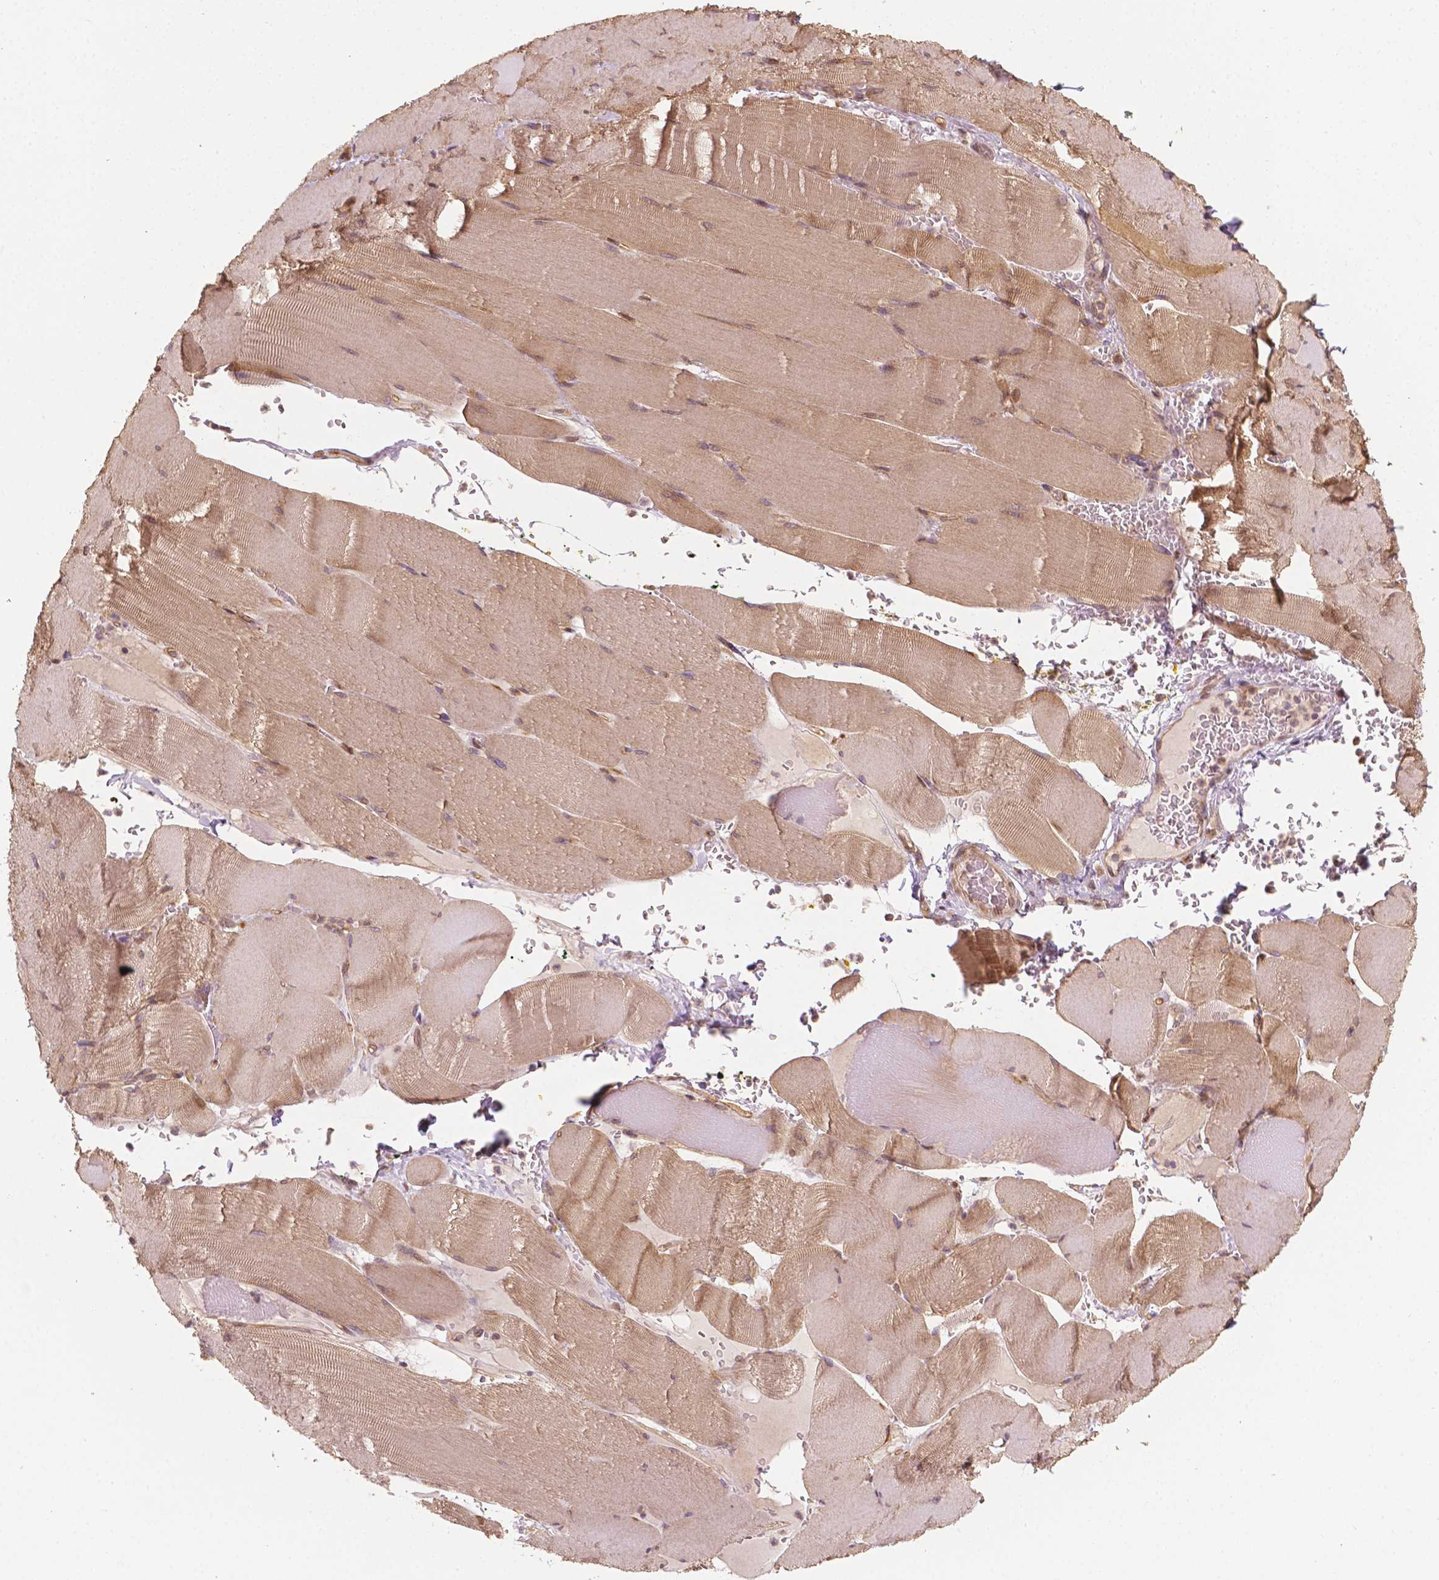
{"staining": {"intensity": "moderate", "quantity": ">75%", "location": "cytoplasmic/membranous"}, "tissue": "skeletal muscle", "cell_type": "Myocytes", "image_type": "normal", "snomed": [{"axis": "morphology", "description": "Normal tissue, NOS"}, {"axis": "topography", "description": "Skeletal muscle"}], "caption": "Immunohistochemical staining of unremarkable skeletal muscle reveals moderate cytoplasmic/membranous protein positivity in about >75% of myocytes. (DAB (3,3'-diaminobenzidine) = brown stain, brightfield microscopy at high magnification).", "gene": "G3BP1", "patient": {"sex": "male", "age": 56}}